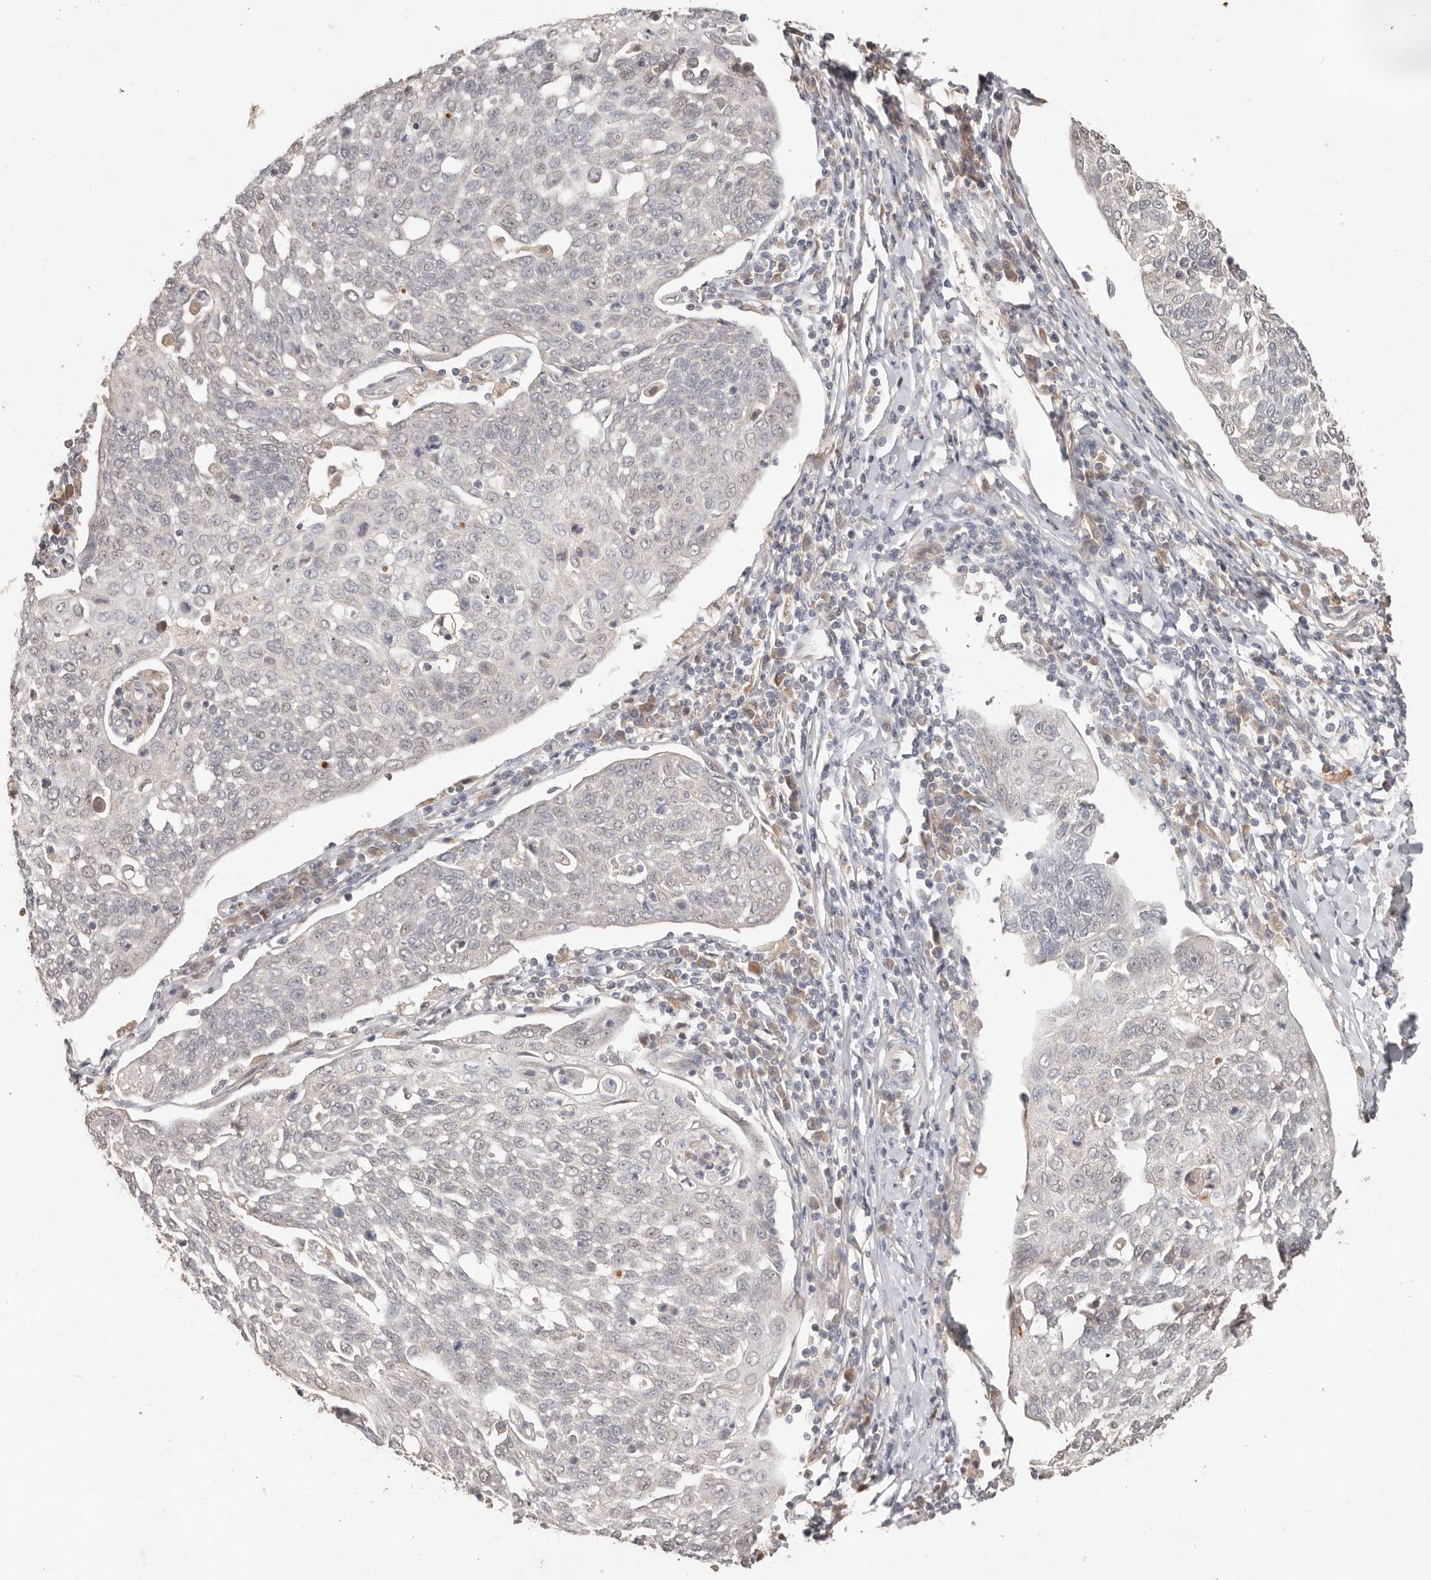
{"staining": {"intensity": "negative", "quantity": "none", "location": "none"}, "tissue": "cervical cancer", "cell_type": "Tumor cells", "image_type": "cancer", "snomed": [{"axis": "morphology", "description": "Squamous cell carcinoma, NOS"}, {"axis": "topography", "description": "Cervix"}], "caption": "DAB (3,3'-diaminobenzidine) immunohistochemical staining of human cervical cancer exhibits no significant expression in tumor cells.", "gene": "MTFR2", "patient": {"sex": "female", "age": 34}}